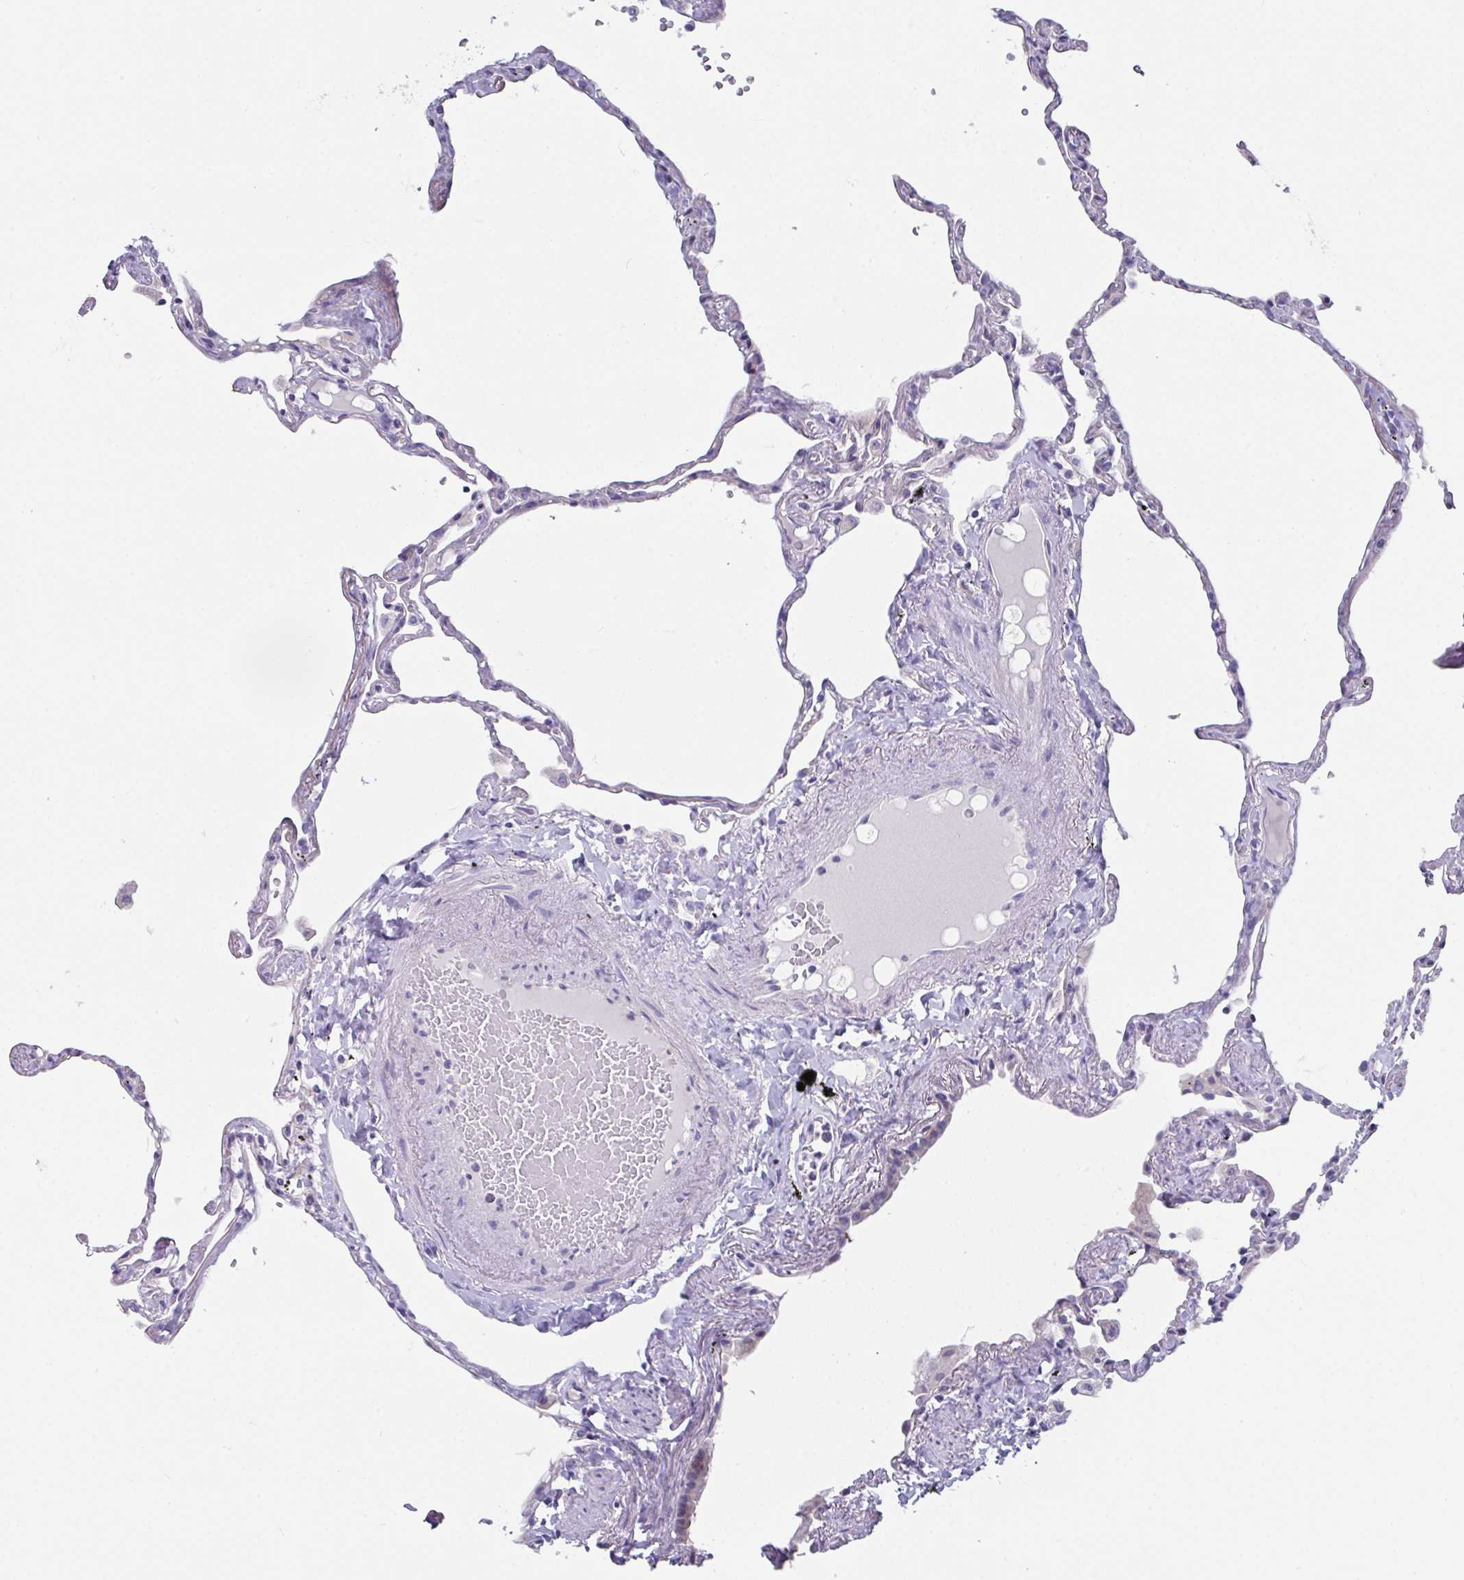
{"staining": {"intensity": "negative", "quantity": "none", "location": "none"}, "tissue": "lung", "cell_type": "Alveolar cells", "image_type": "normal", "snomed": [{"axis": "morphology", "description": "Normal tissue, NOS"}, {"axis": "topography", "description": "Lung"}], "caption": "Immunohistochemical staining of unremarkable human lung shows no significant expression in alveolar cells. (Stains: DAB (3,3'-diaminobenzidine) immunohistochemistry (IHC) with hematoxylin counter stain, Microscopy: brightfield microscopy at high magnification).", "gene": "FBXO47", "patient": {"sex": "female", "age": 67}}